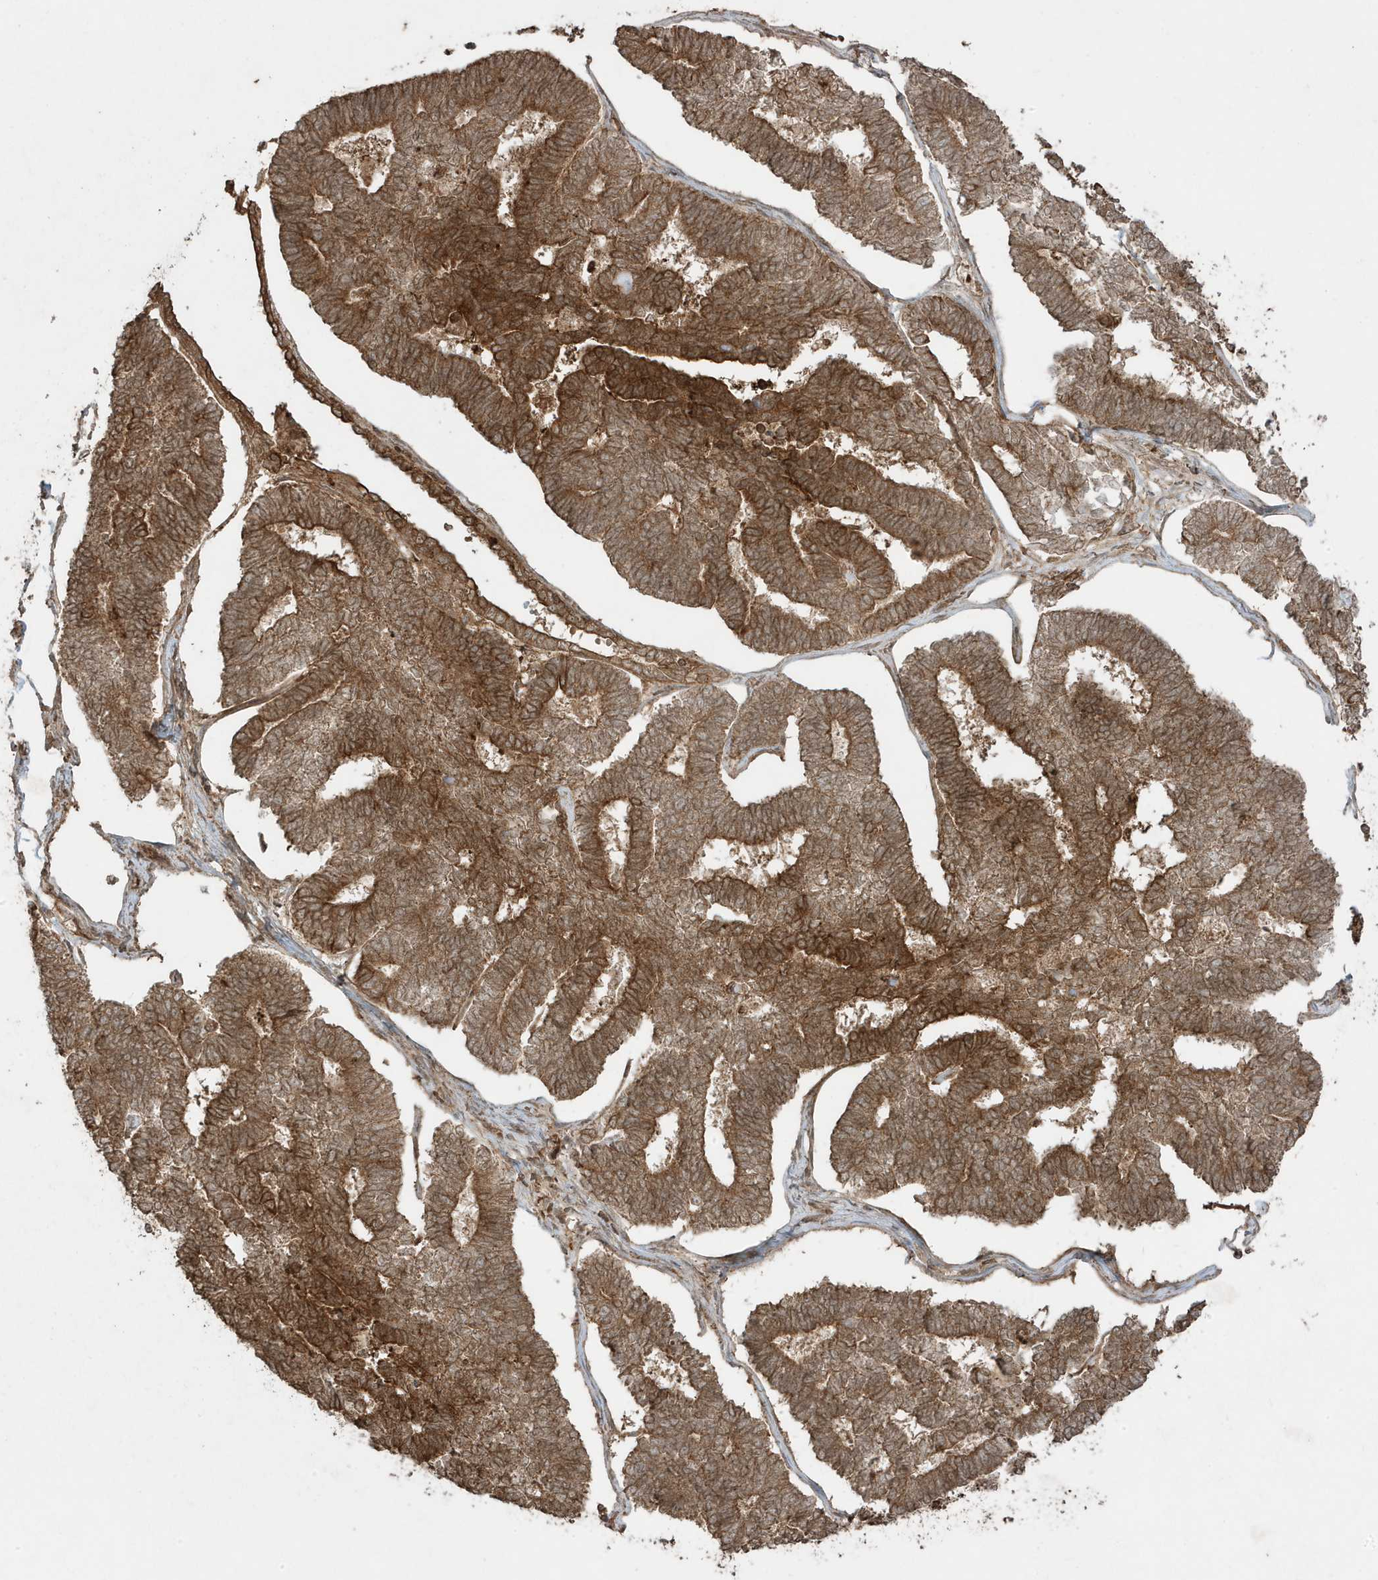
{"staining": {"intensity": "strong", "quantity": ">75%", "location": "cytoplasmic/membranous"}, "tissue": "endometrial cancer", "cell_type": "Tumor cells", "image_type": "cancer", "snomed": [{"axis": "morphology", "description": "Adenocarcinoma, NOS"}, {"axis": "topography", "description": "Endometrium"}], "caption": "Adenocarcinoma (endometrial) stained with a protein marker reveals strong staining in tumor cells.", "gene": "ASAP1", "patient": {"sex": "female", "age": 70}}